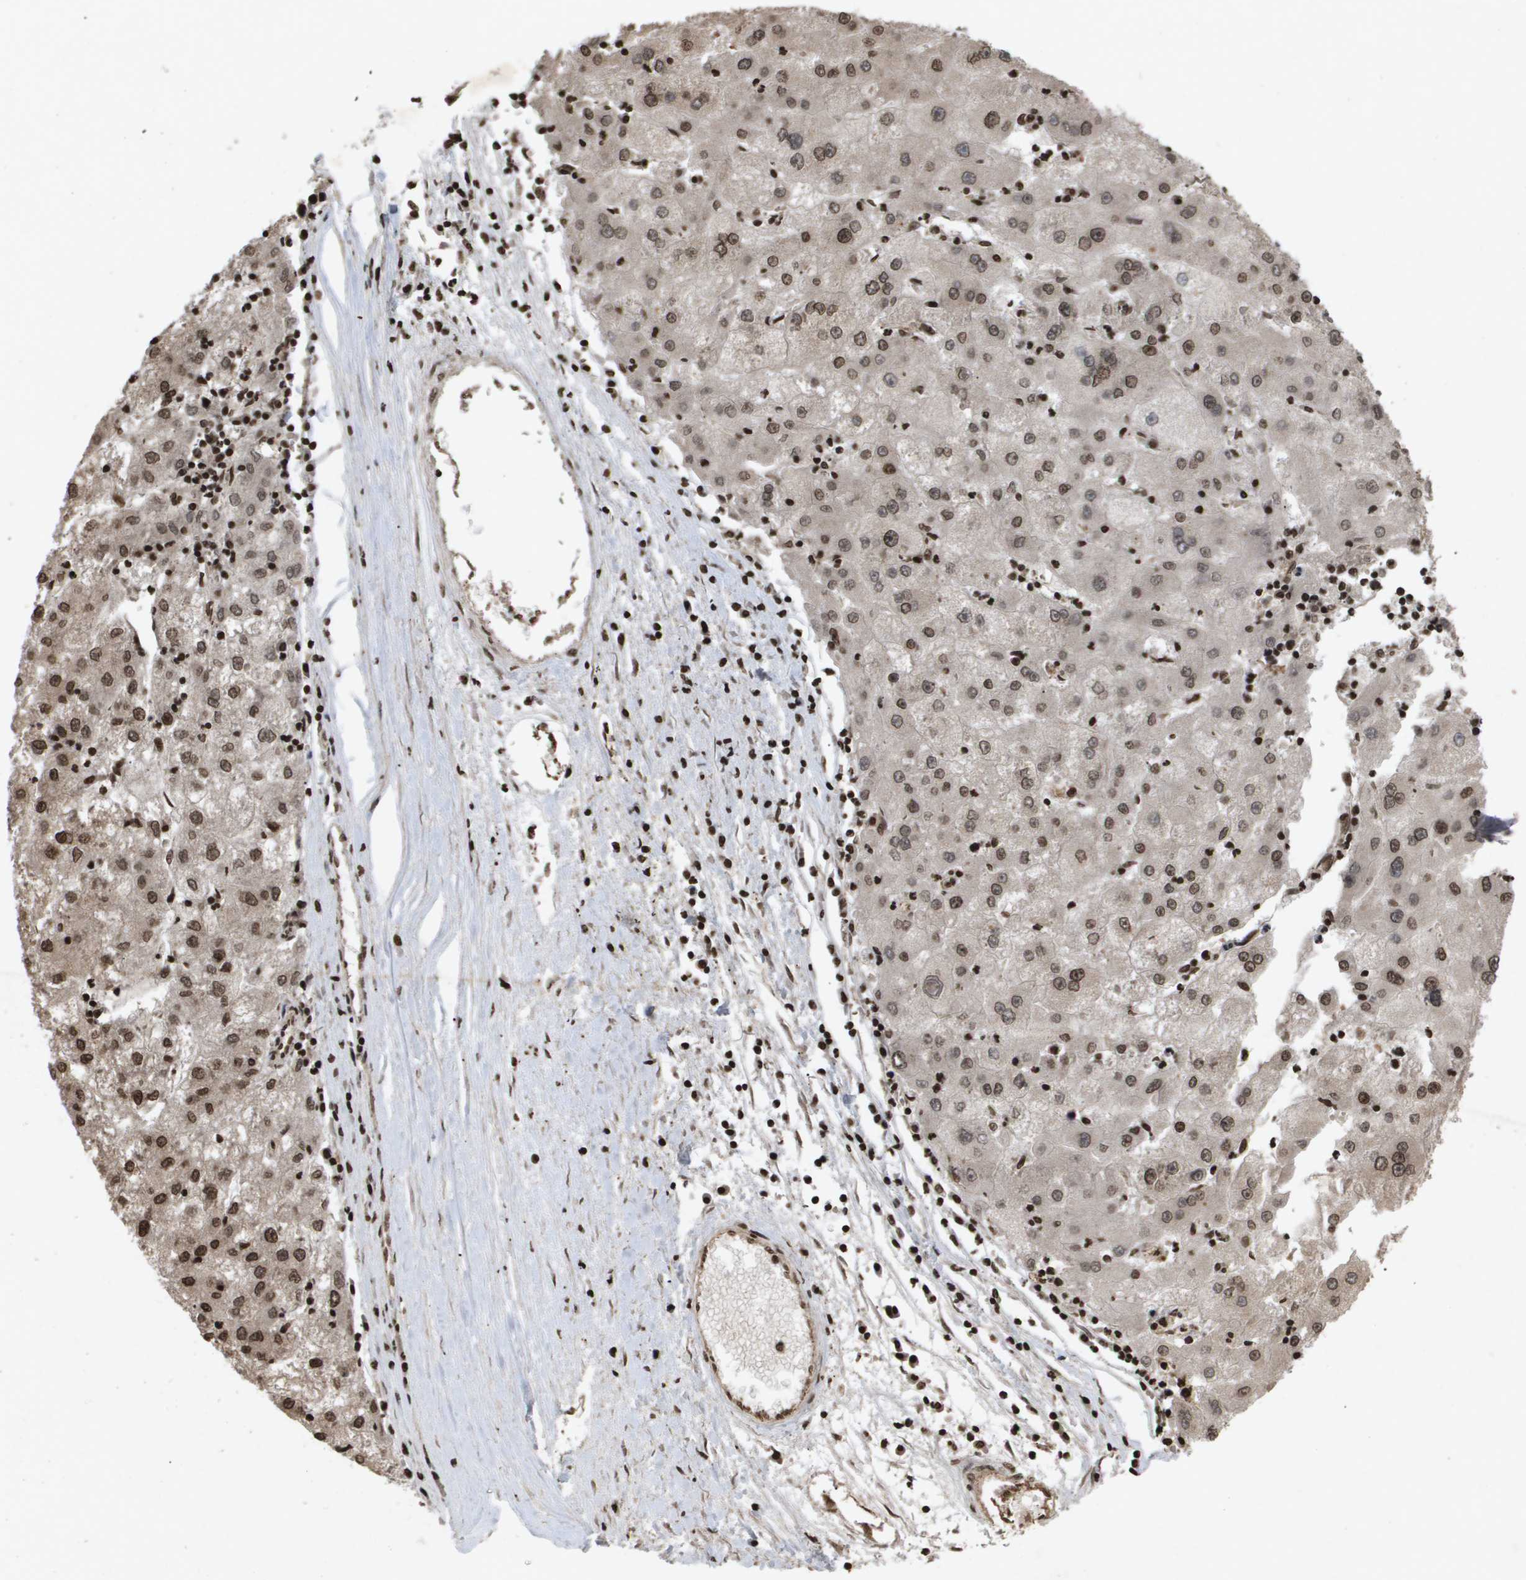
{"staining": {"intensity": "moderate", "quantity": ">75%", "location": "nuclear"}, "tissue": "liver cancer", "cell_type": "Tumor cells", "image_type": "cancer", "snomed": [{"axis": "morphology", "description": "Carcinoma, Hepatocellular, NOS"}, {"axis": "topography", "description": "Liver"}], "caption": "A brown stain labels moderate nuclear staining of a protein in human liver hepatocellular carcinoma tumor cells.", "gene": "HSPA6", "patient": {"sex": "male", "age": 72}}